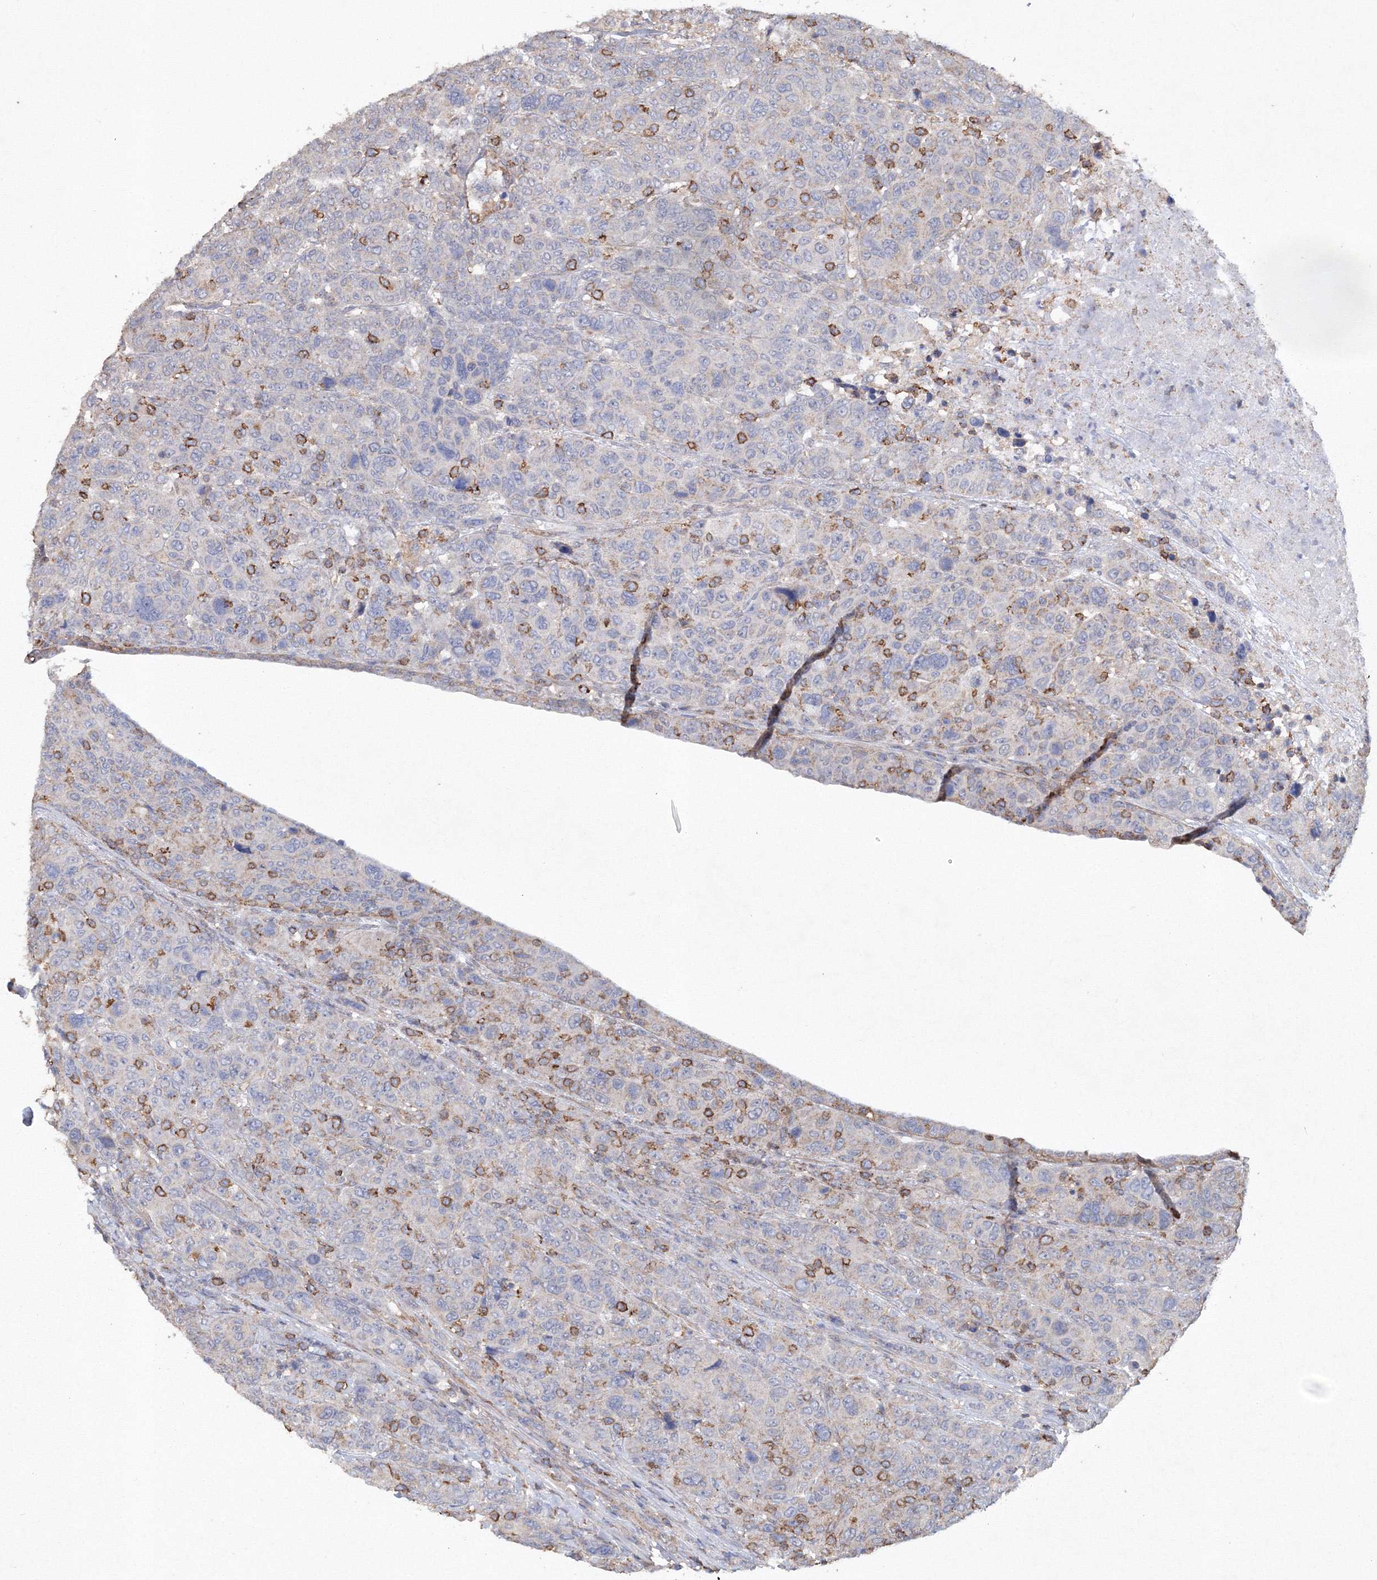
{"staining": {"intensity": "moderate", "quantity": "<25%", "location": "cytoplasmic/membranous"}, "tissue": "breast cancer", "cell_type": "Tumor cells", "image_type": "cancer", "snomed": [{"axis": "morphology", "description": "Duct carcinoma"}, {"axis": "topography", "description": "Breast"}], "caption": "Breast cancer (infiltrating ductal carcinoma) stained with immunohistochemistry (IHC) shows moderate cytoplasmic/membranous expression in approximately <25% of tumor cells.", "gene": "TMEM139", "patient": {"sex": "female", "age": 37}}